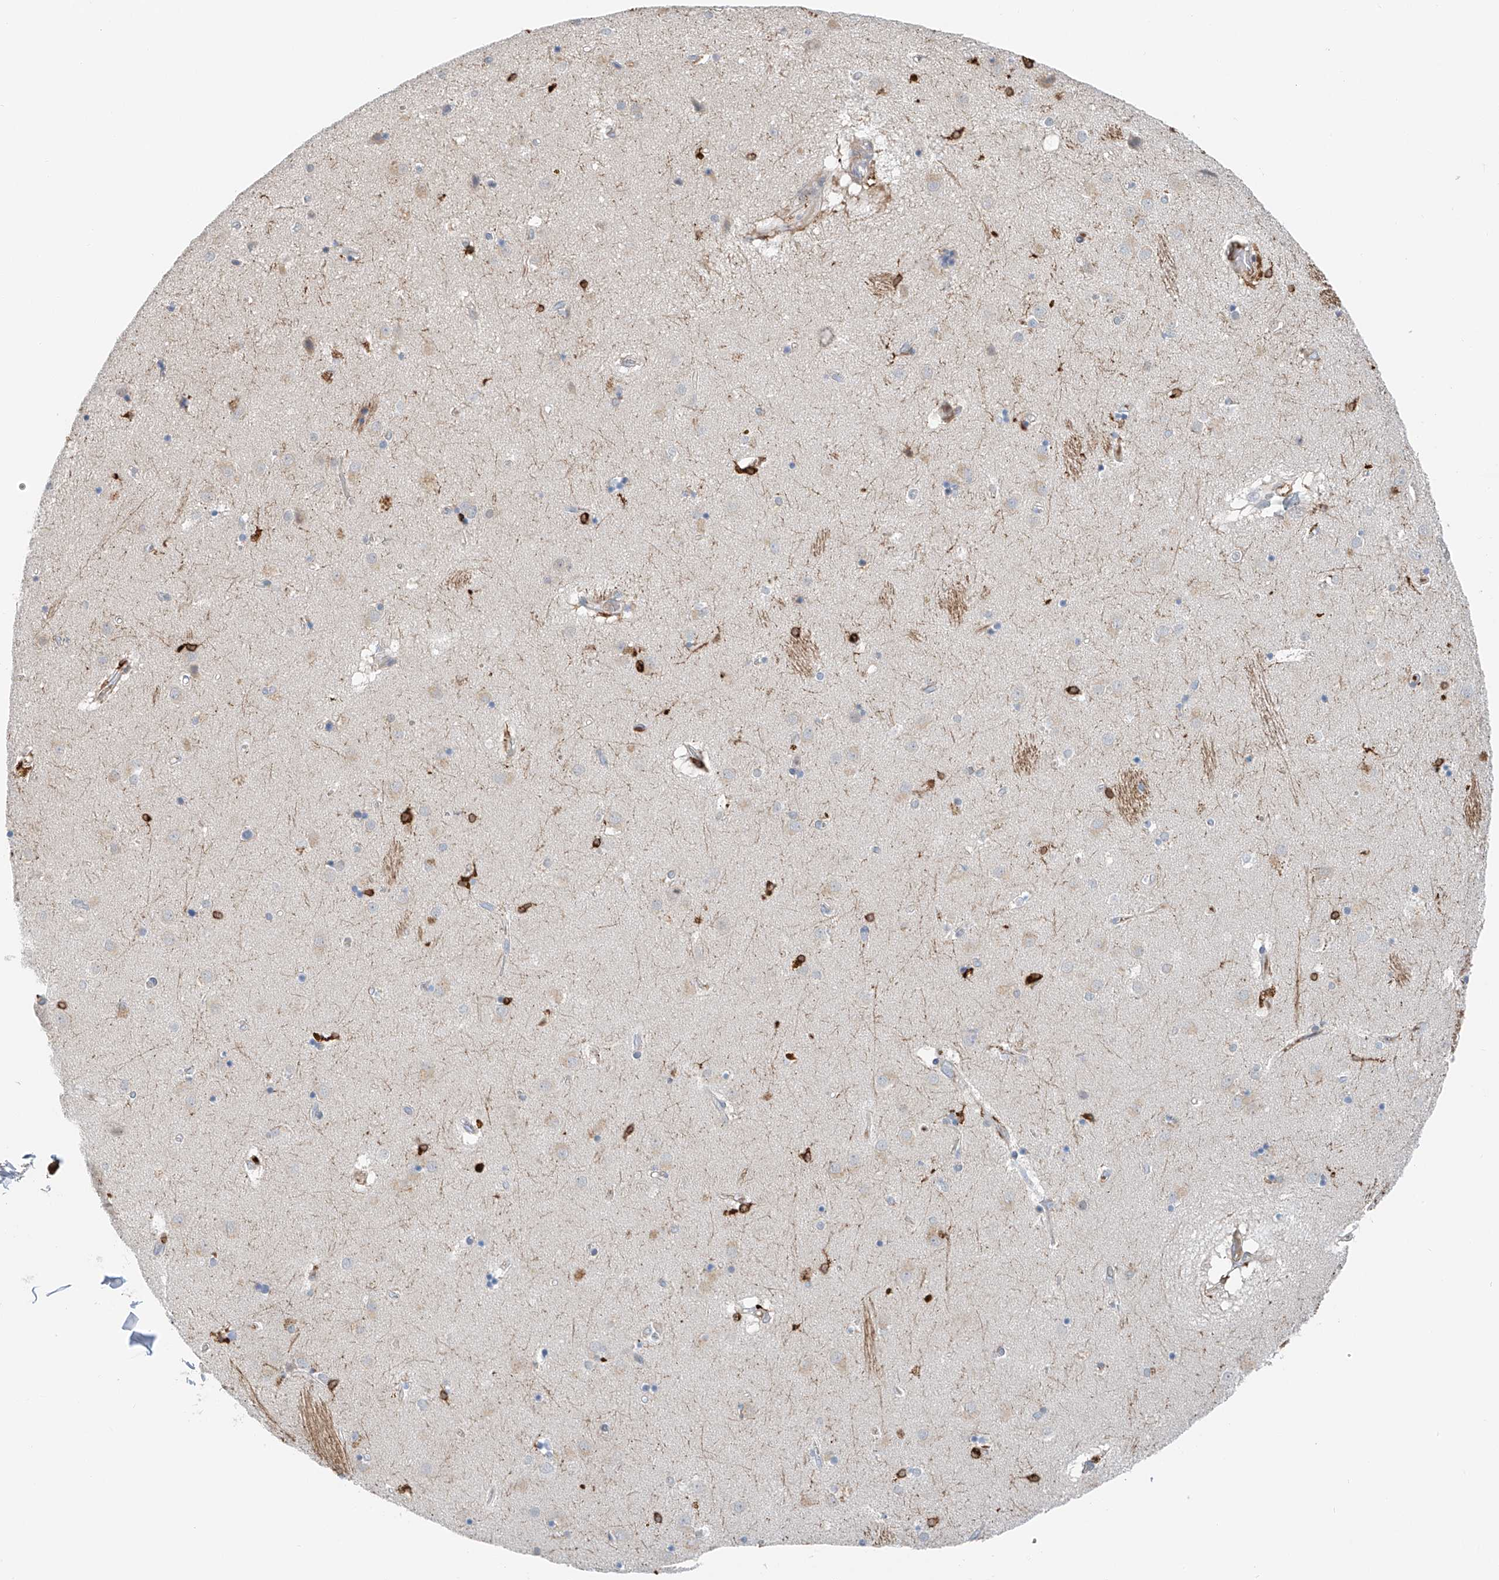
{"staining": {"intensity": "strong", "quantity": "<25%", "location": "cytoplasmic/membranous"}, "tissue": "caudate", "cell_type": "Glial cells", "image_type": "normal", "snomed": [{"axis": "morphology", "description": "Normal tissue, NOS"}, {"axis": "topography", "description": "Lateral ventricle wall"}], "caption": "IHC staining of normal caudate, which demonstrates medium levels of strong cytoplasmic/membranous positivity in approximately <25% of glial cells indicating strong cytoplasmic/membranous protein positivity. The staining was performed using DAB (brown) for protein detection and nuclei were counterstained in hematoxylin (blue).", "gene": "TBXAS1", "patient": {"sex": "male", "age": 70}}